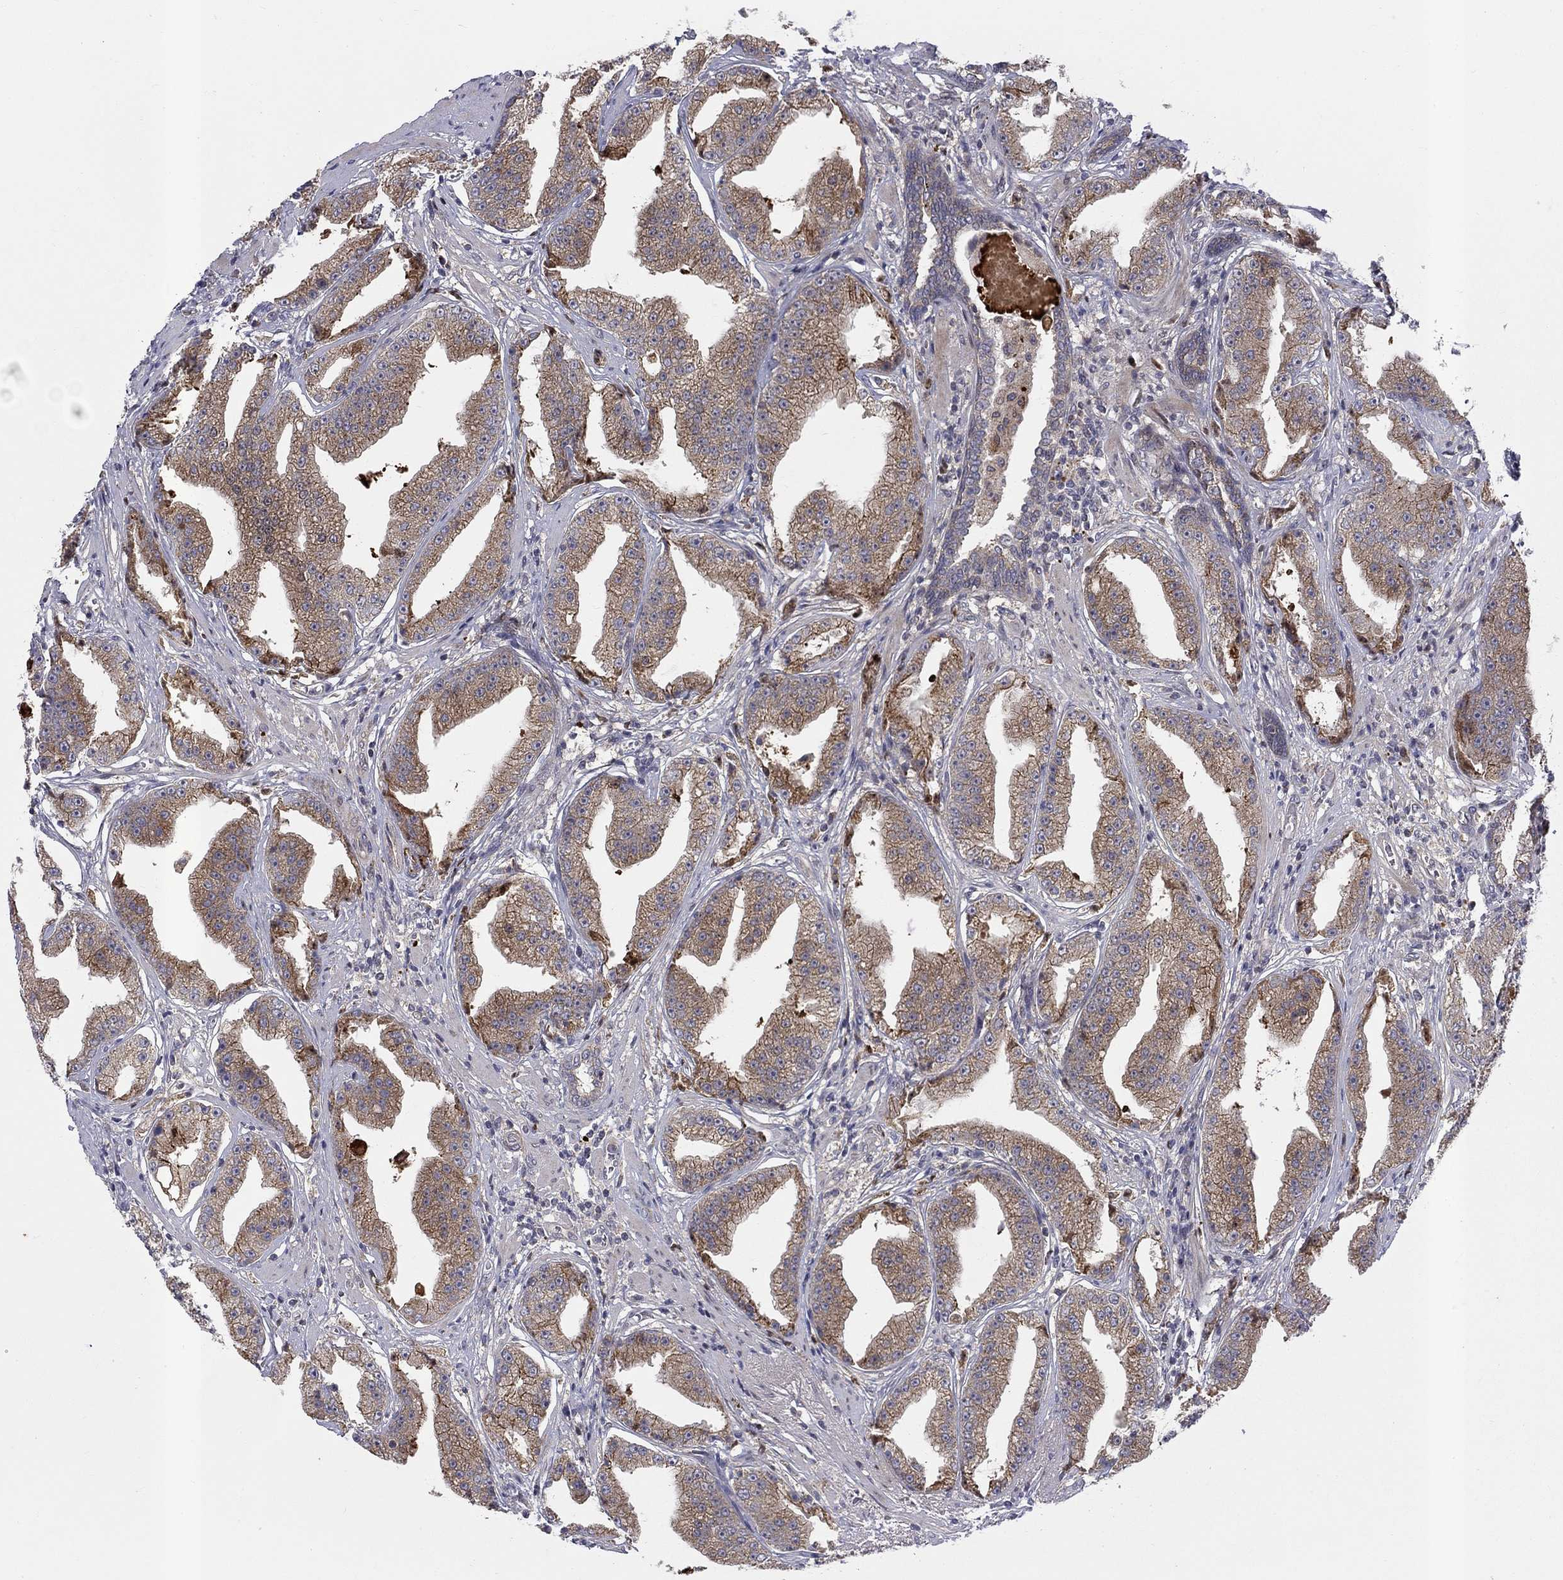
{"staining": {"intensity": "moderate", "quantity": ">75%", "location": "cytoplasmic/membranous"}, "tissue": "prostate cancer", "cell_type": "Tumor cells", "image_type": "cancer", "snomed": [{"axis": "morphology", "description": "Adenocarcinoma, Low grade"}, {"axis": "topography", "description": "Prostate"}], "caption": "The photomicrograph displays immunohistochemical staining of prostate cancer (adenocarcinoma (low-grade)). There is moderate cytoplasmic/membranous staining is appreciated in about >75% of tumor cells. (IHC, brightfield microscopy, high magnification).", "gene": "WDR19", "patient": {"sex": "male", "age": 62}}